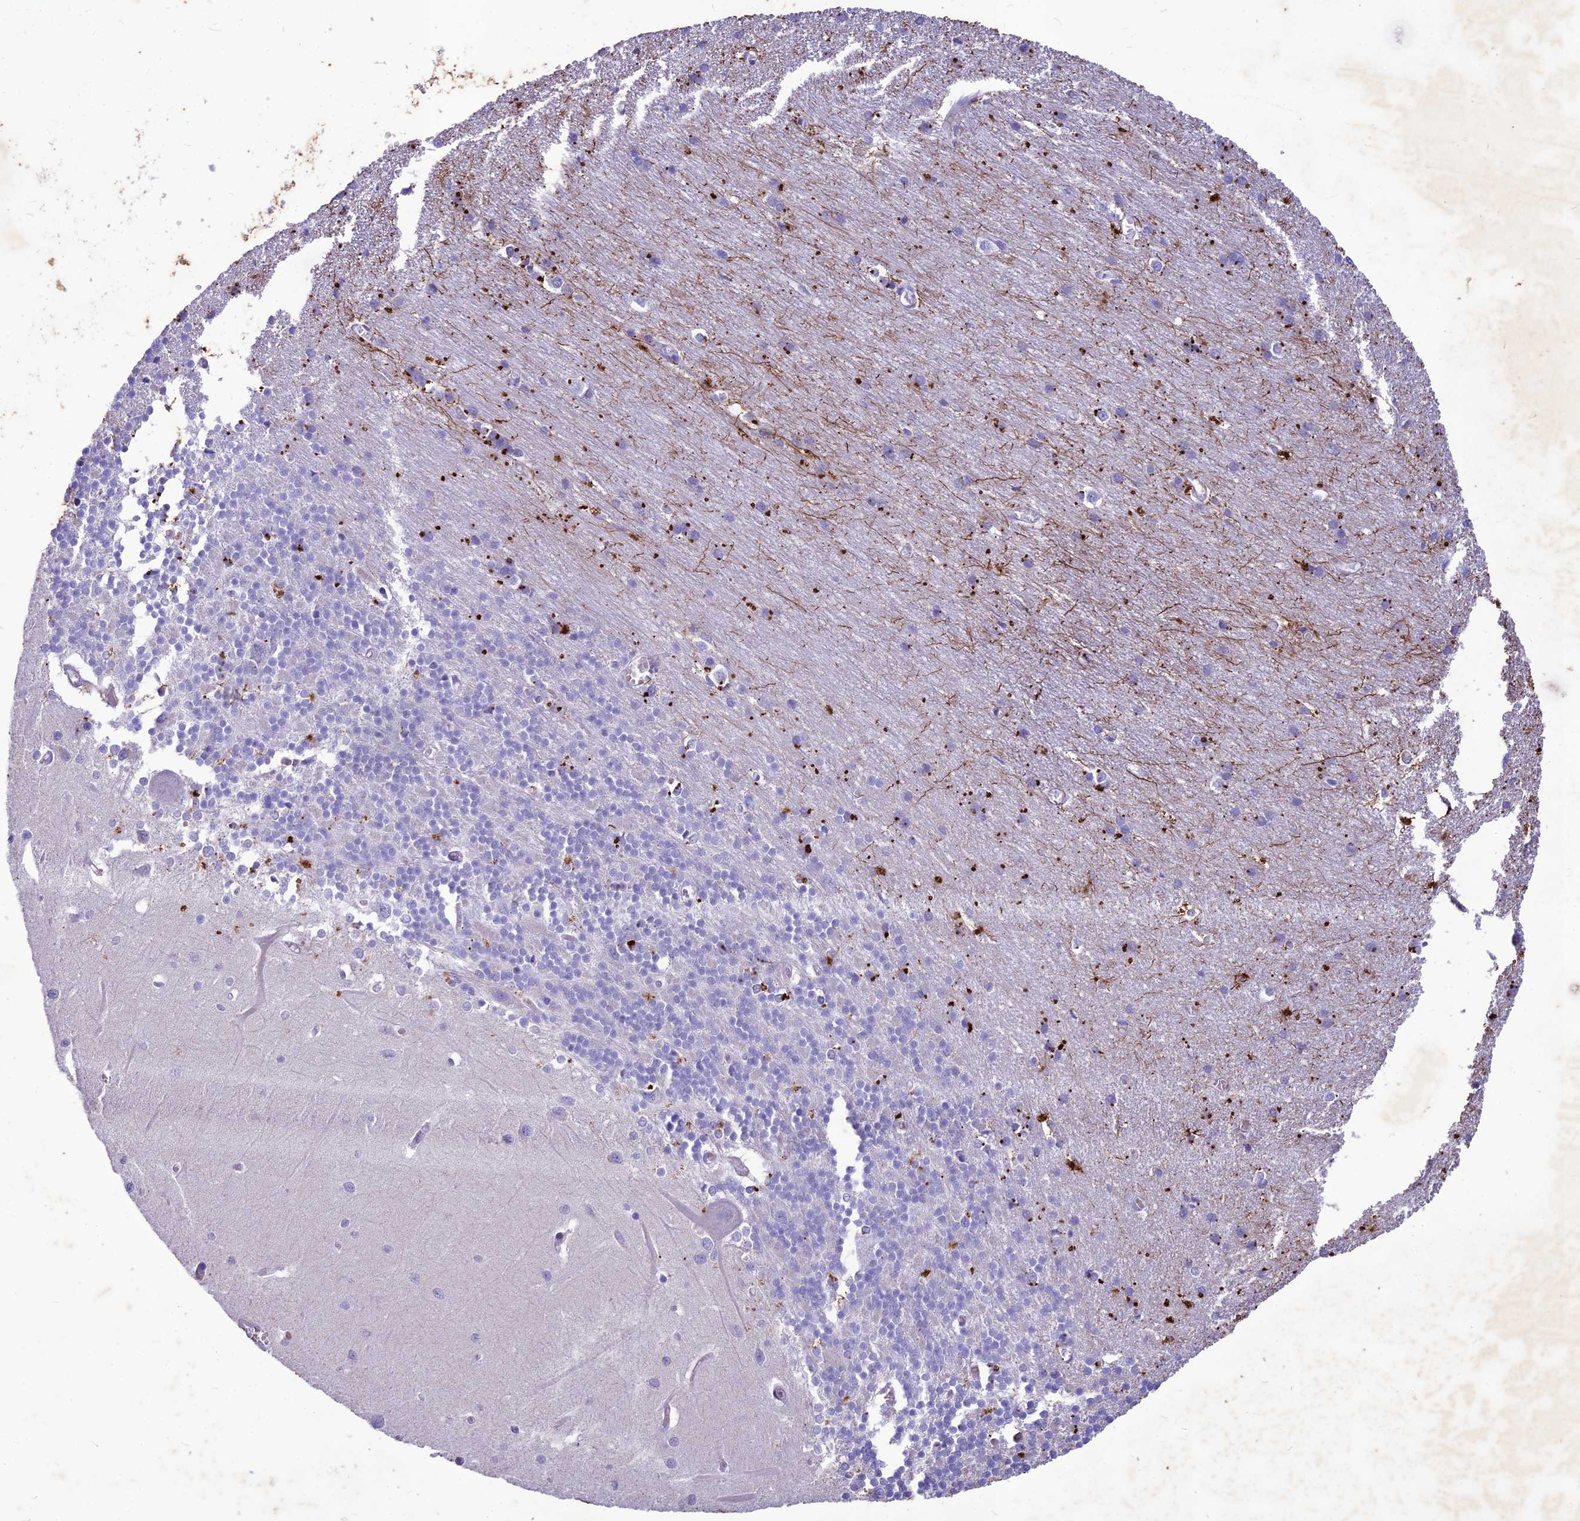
{"staining": {"intensity": "negative", "quantity": "none", "location": "none"}, "tissue": "cerebellum", "cell_type": "Cells in granular layer", "image_type": "normal", "snomed": [{"axis": "morphology", "description": "Normal tissue, NOS"}, {"axis": "topography", "description": "Cerebellum"}], "caption": "Cells in granular layer show no significant protein staining in unremarkable cerebellum. (Brightfield microscopy of DAB (3,3'-diaminobenzidine) immunohistochemistry at high magnification).", "gene": "IFT172", "patient": {"sex": "male", "age": 37}}